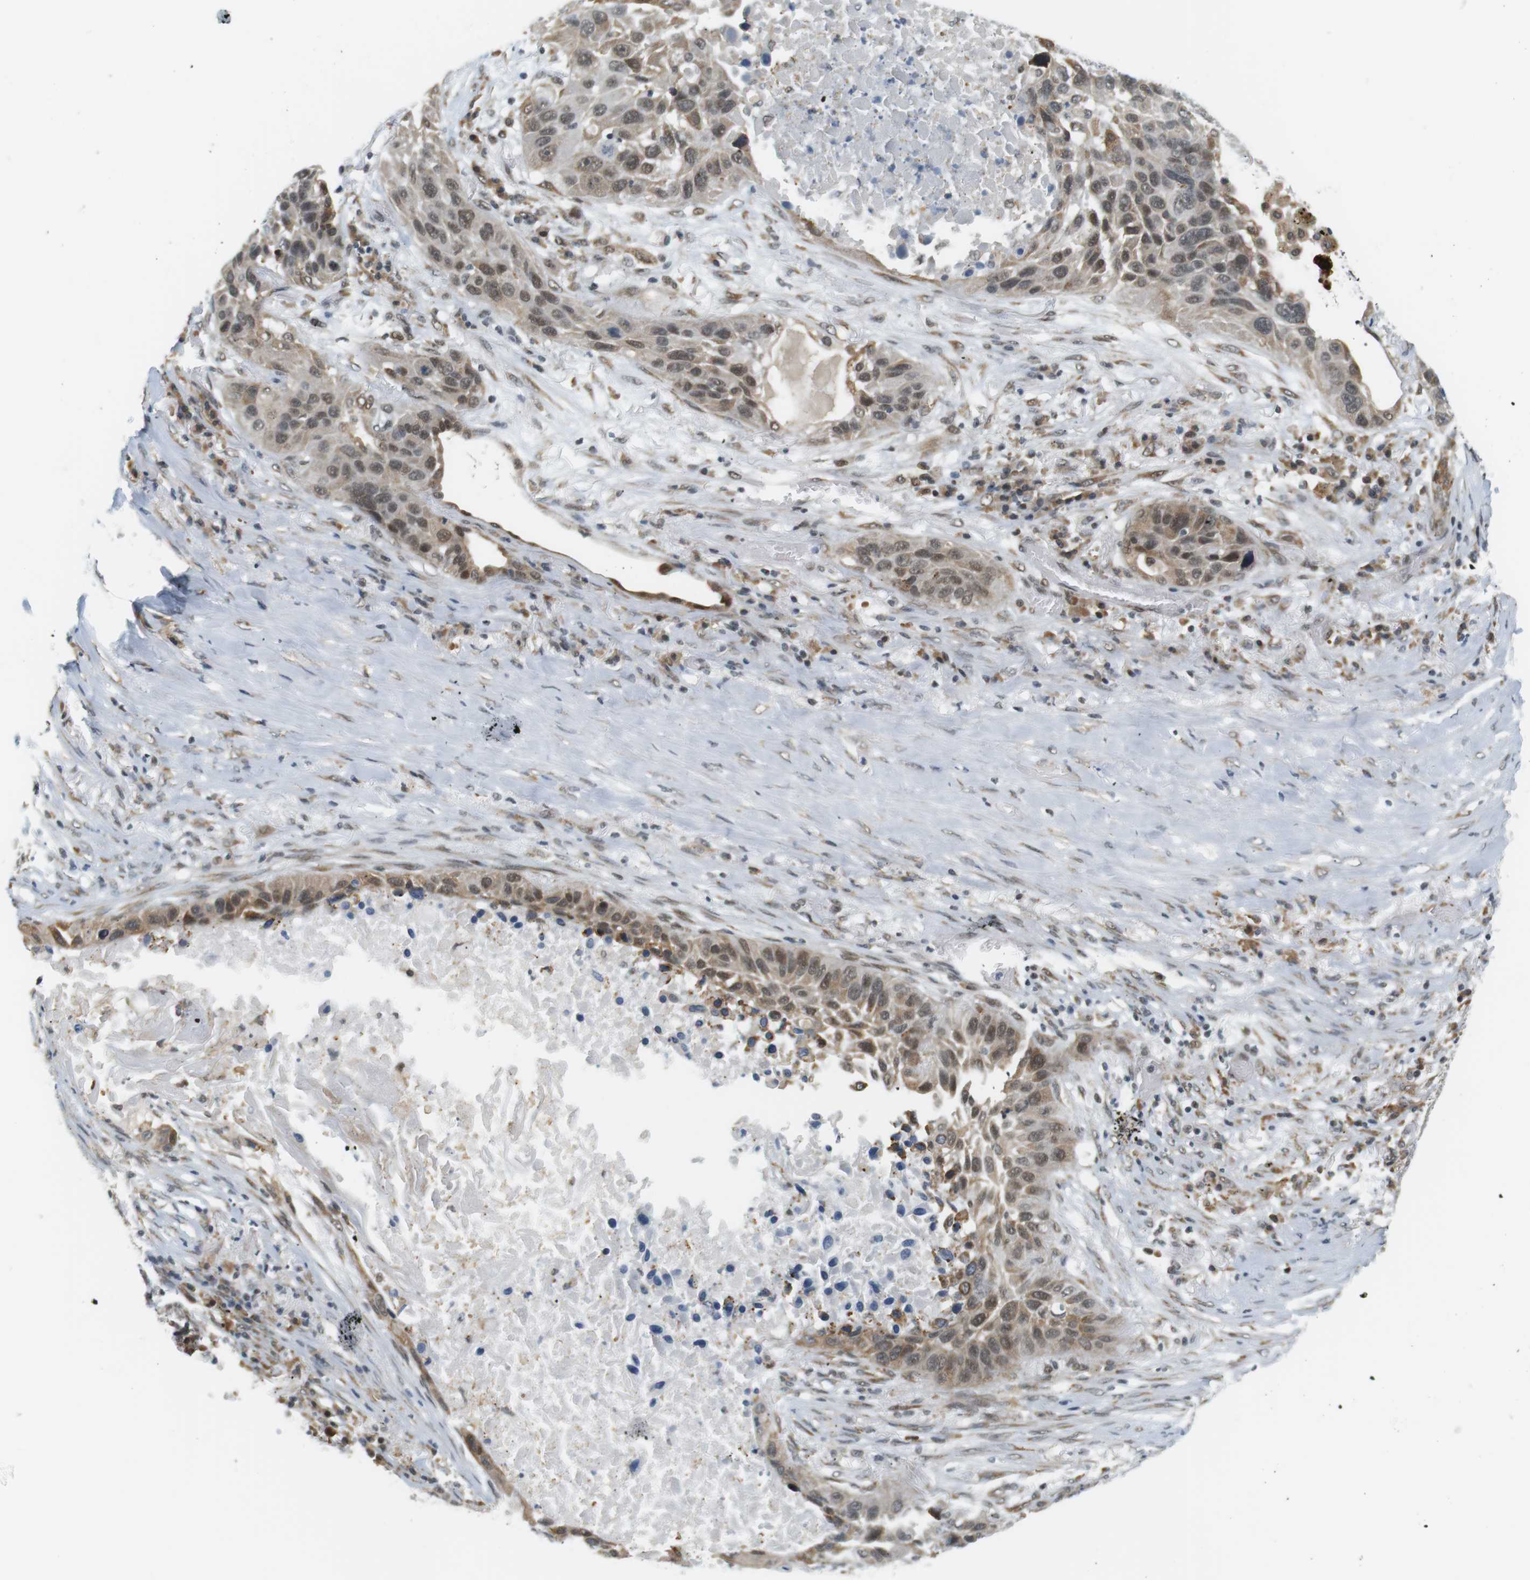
{"staining": {"intensity": "weak", "quantity": ">75%", "location": "nuclear"}, "tissue": "lung cancer", "cell_type": "Tumor cells", "image_type": "cancer", "snomed": [{"axis": "morphology", "description": "Squamous cell carcinoma, NOS"}, {"axis": "topography", "description": "Lung"}], "caption": "Brown immunohistochemical staining in human lung cancer (squamous cell carcinoma) reveals weak nuclear positivity in approximately >75% of tumor cells.", "gene": "RNF38", "patient": {"sex": "male", "age": 57}}